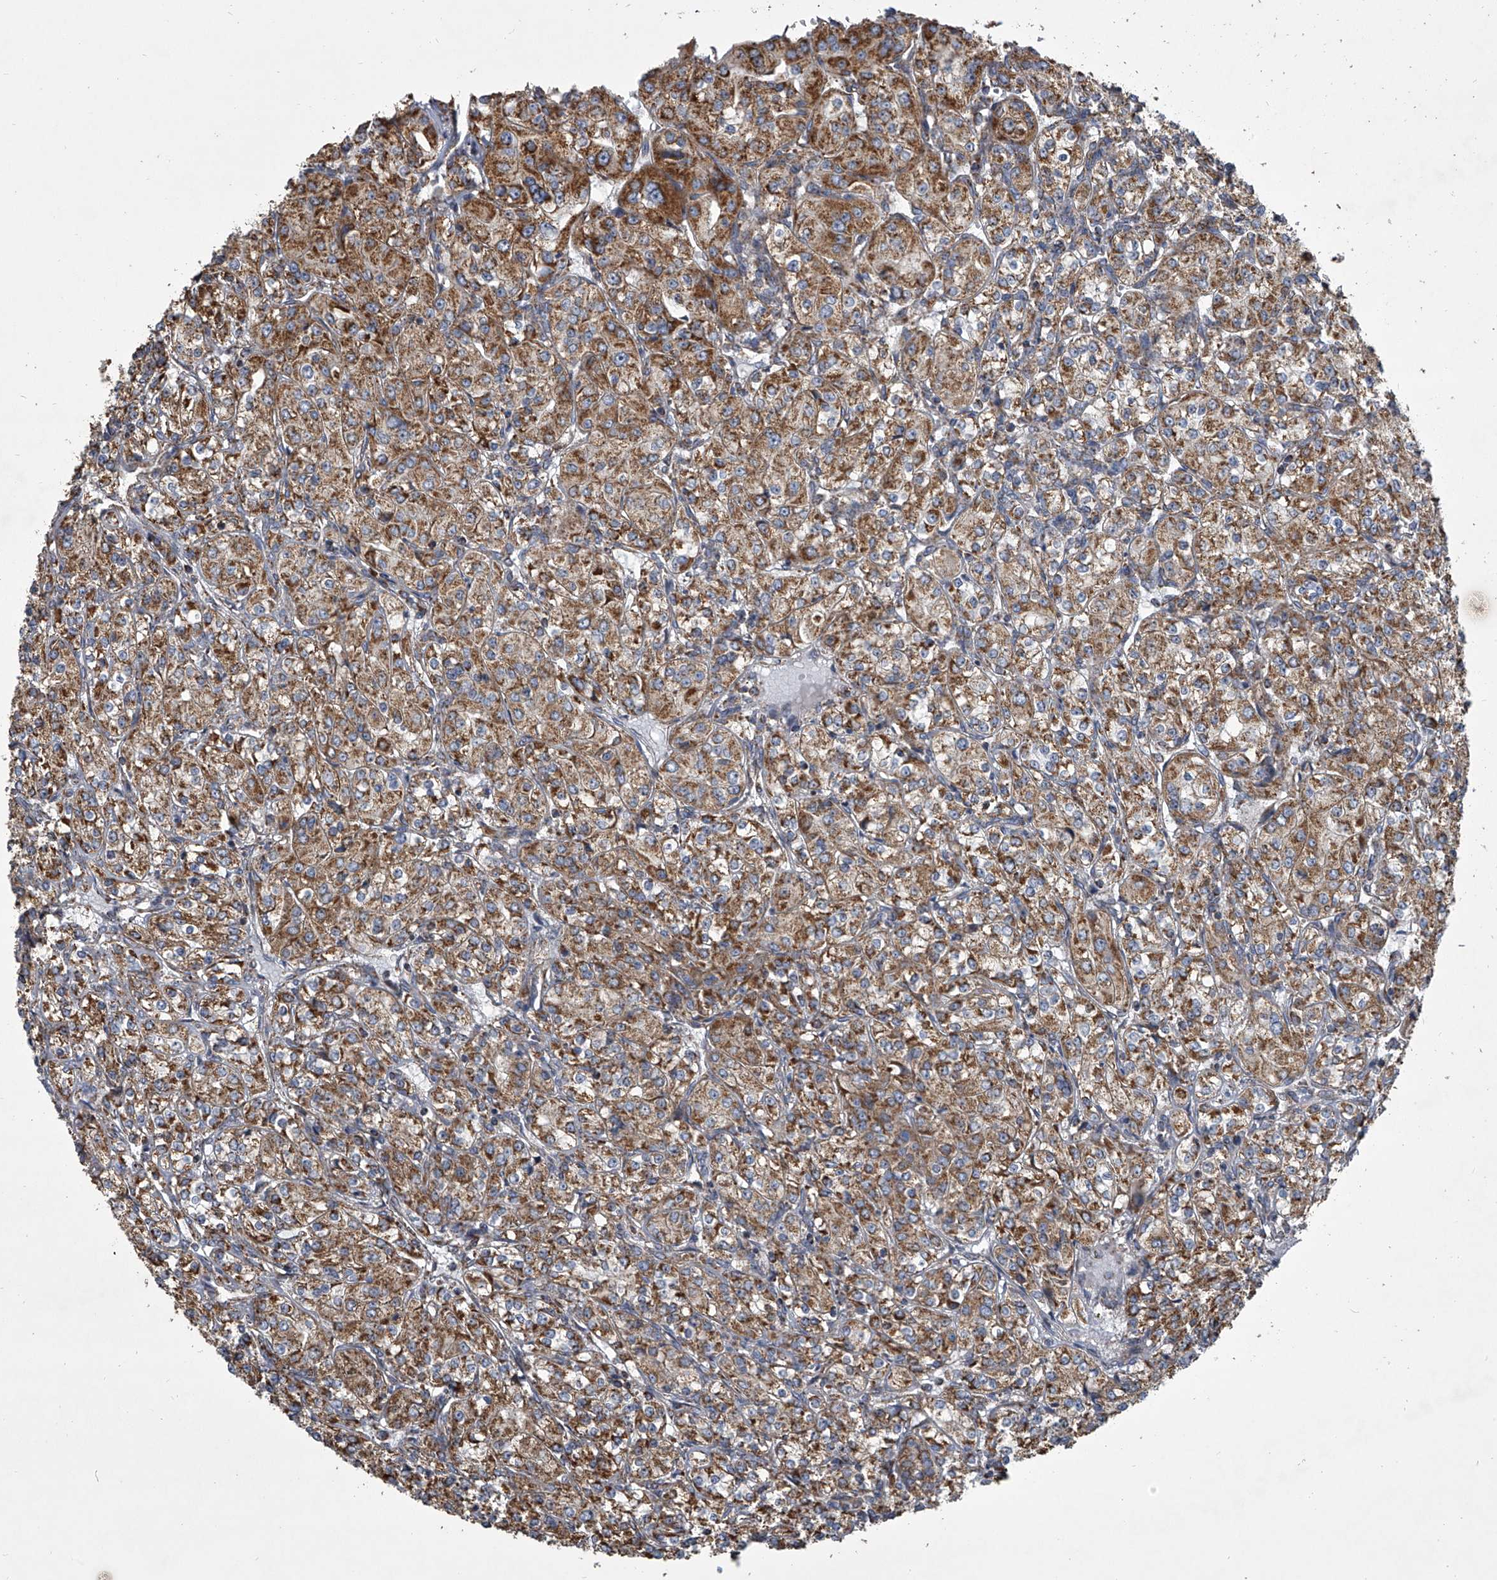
{"staining": {"intensity": "moderate", "quantity": ">75%", "location": "cytoplasmic/membranous"}, "tissue": "renal cancer", "cell_type": "Tumor cells", "image_type": "cancer", "snomed": [{"axis": "morphology", "description": "Adenocarcinoma, NOS"}, {"axis": "topography", "description": "Kidney"}], "caption": "A histopathology image of renal adenocarcinoma stained for a protein reveals moderate cytoplasmic/membranous brown staining in tumor cells. (DAB (3,3'-diaminobenzidine) IHC with brightfield microscopy, high magnification).", "gene": "ZC3H15", "patient": {"sex": "male", "age": 77}}